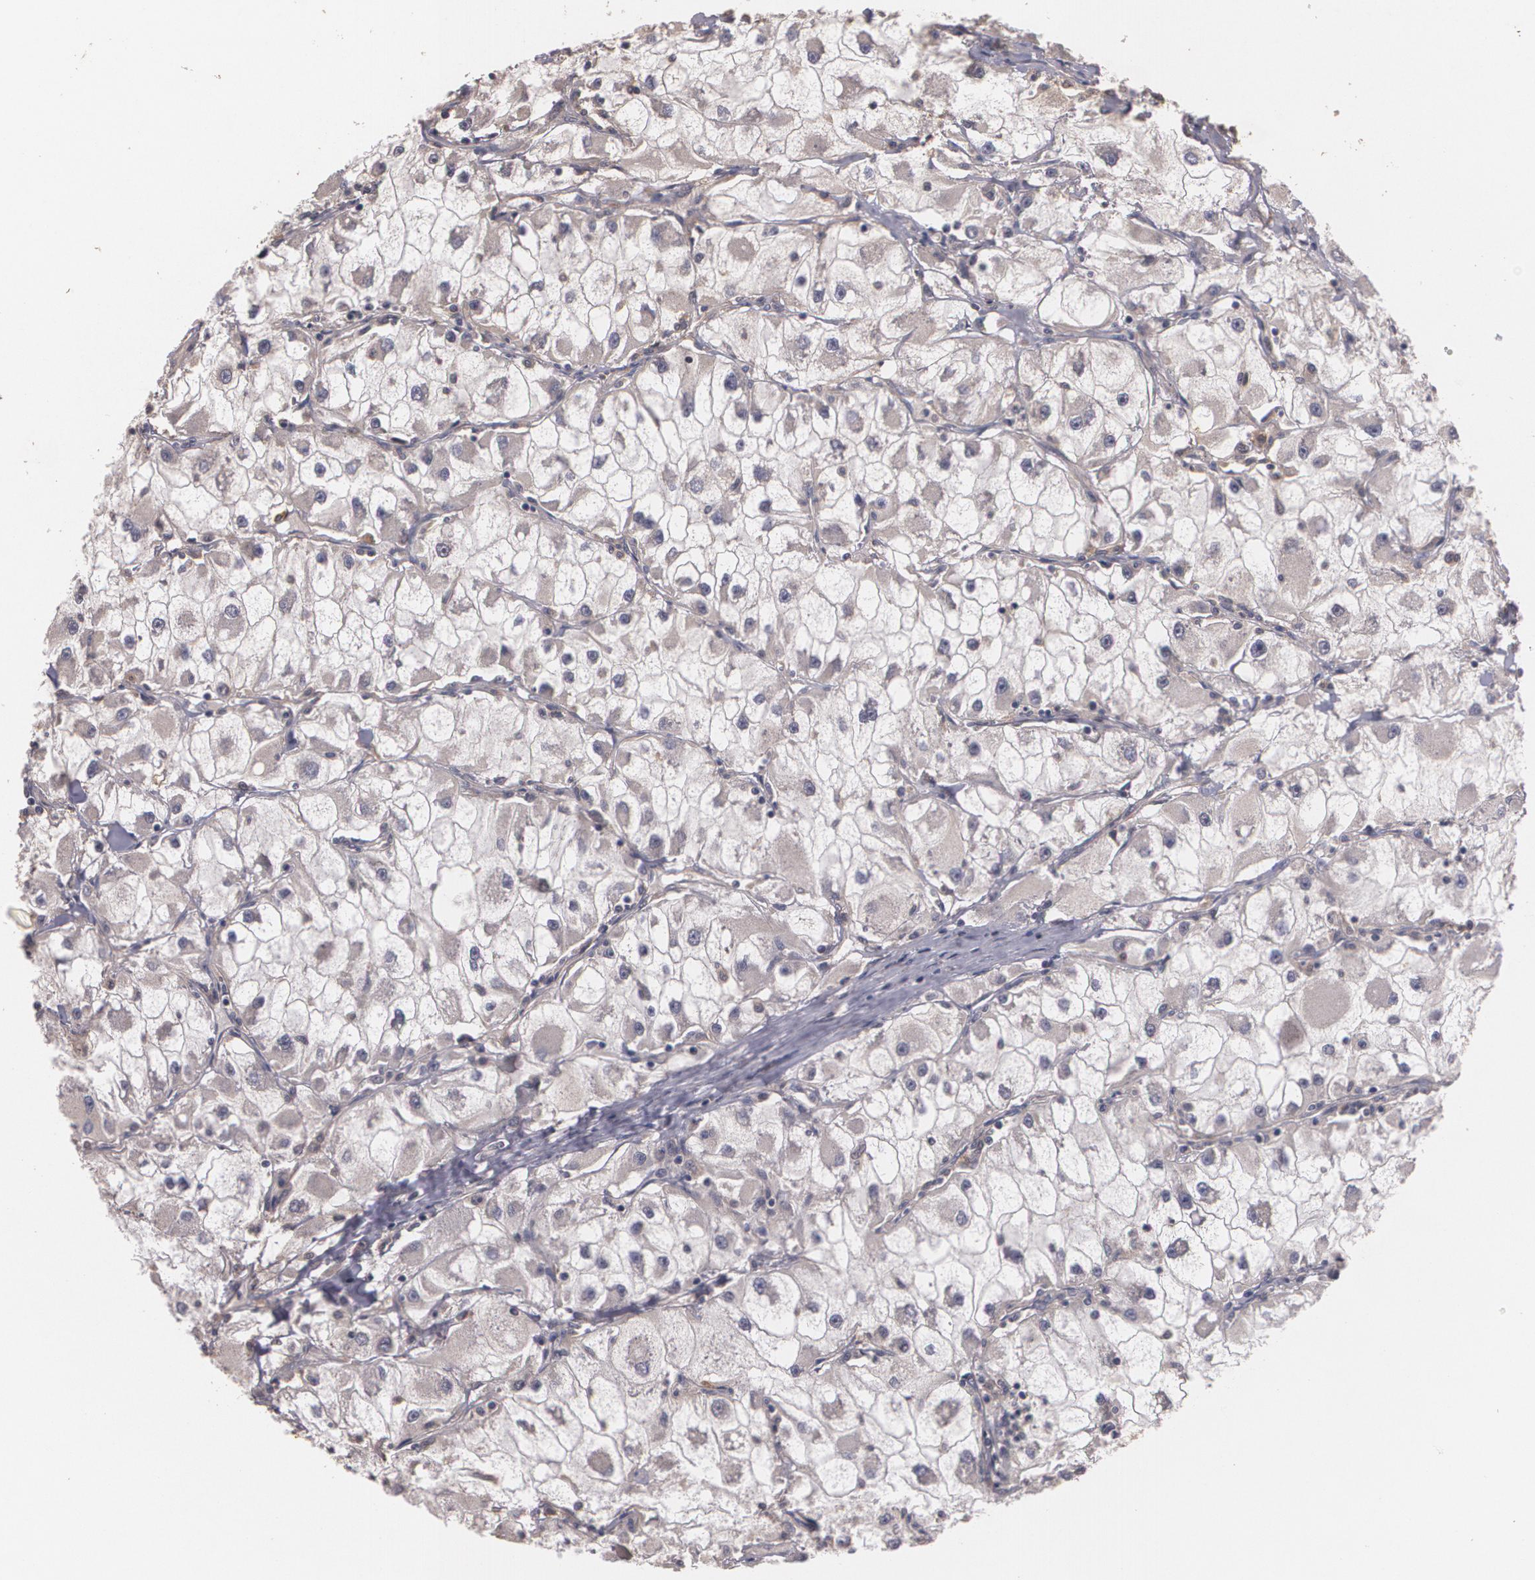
{"staining": {"intensity": "weak", "quantity": "25%-75%", "location": "cytoplasmic/membranous,nuclear"}, "tissue": "renal cancer", "cell_type": "Tumor cells", "image_type": "cancer", "snomed": [{"axis": "morphology", "description": "Adenocarcinoma, NOS"}, {"axis": "topography", "description": "Kidney"}], "caption": "The photomicrograph demonstrates a brown stain indicating the presence of a protein in the cytoplasmic/membranous and nuclear of tumor cells in renal adenocarcinoma. (DAB (3,3'-diaminobenzidine) = brown stain, brightfield microscopy at high magnification).", "gene": "BRCA1", "patient": {"sex": "female", "age": 73}}